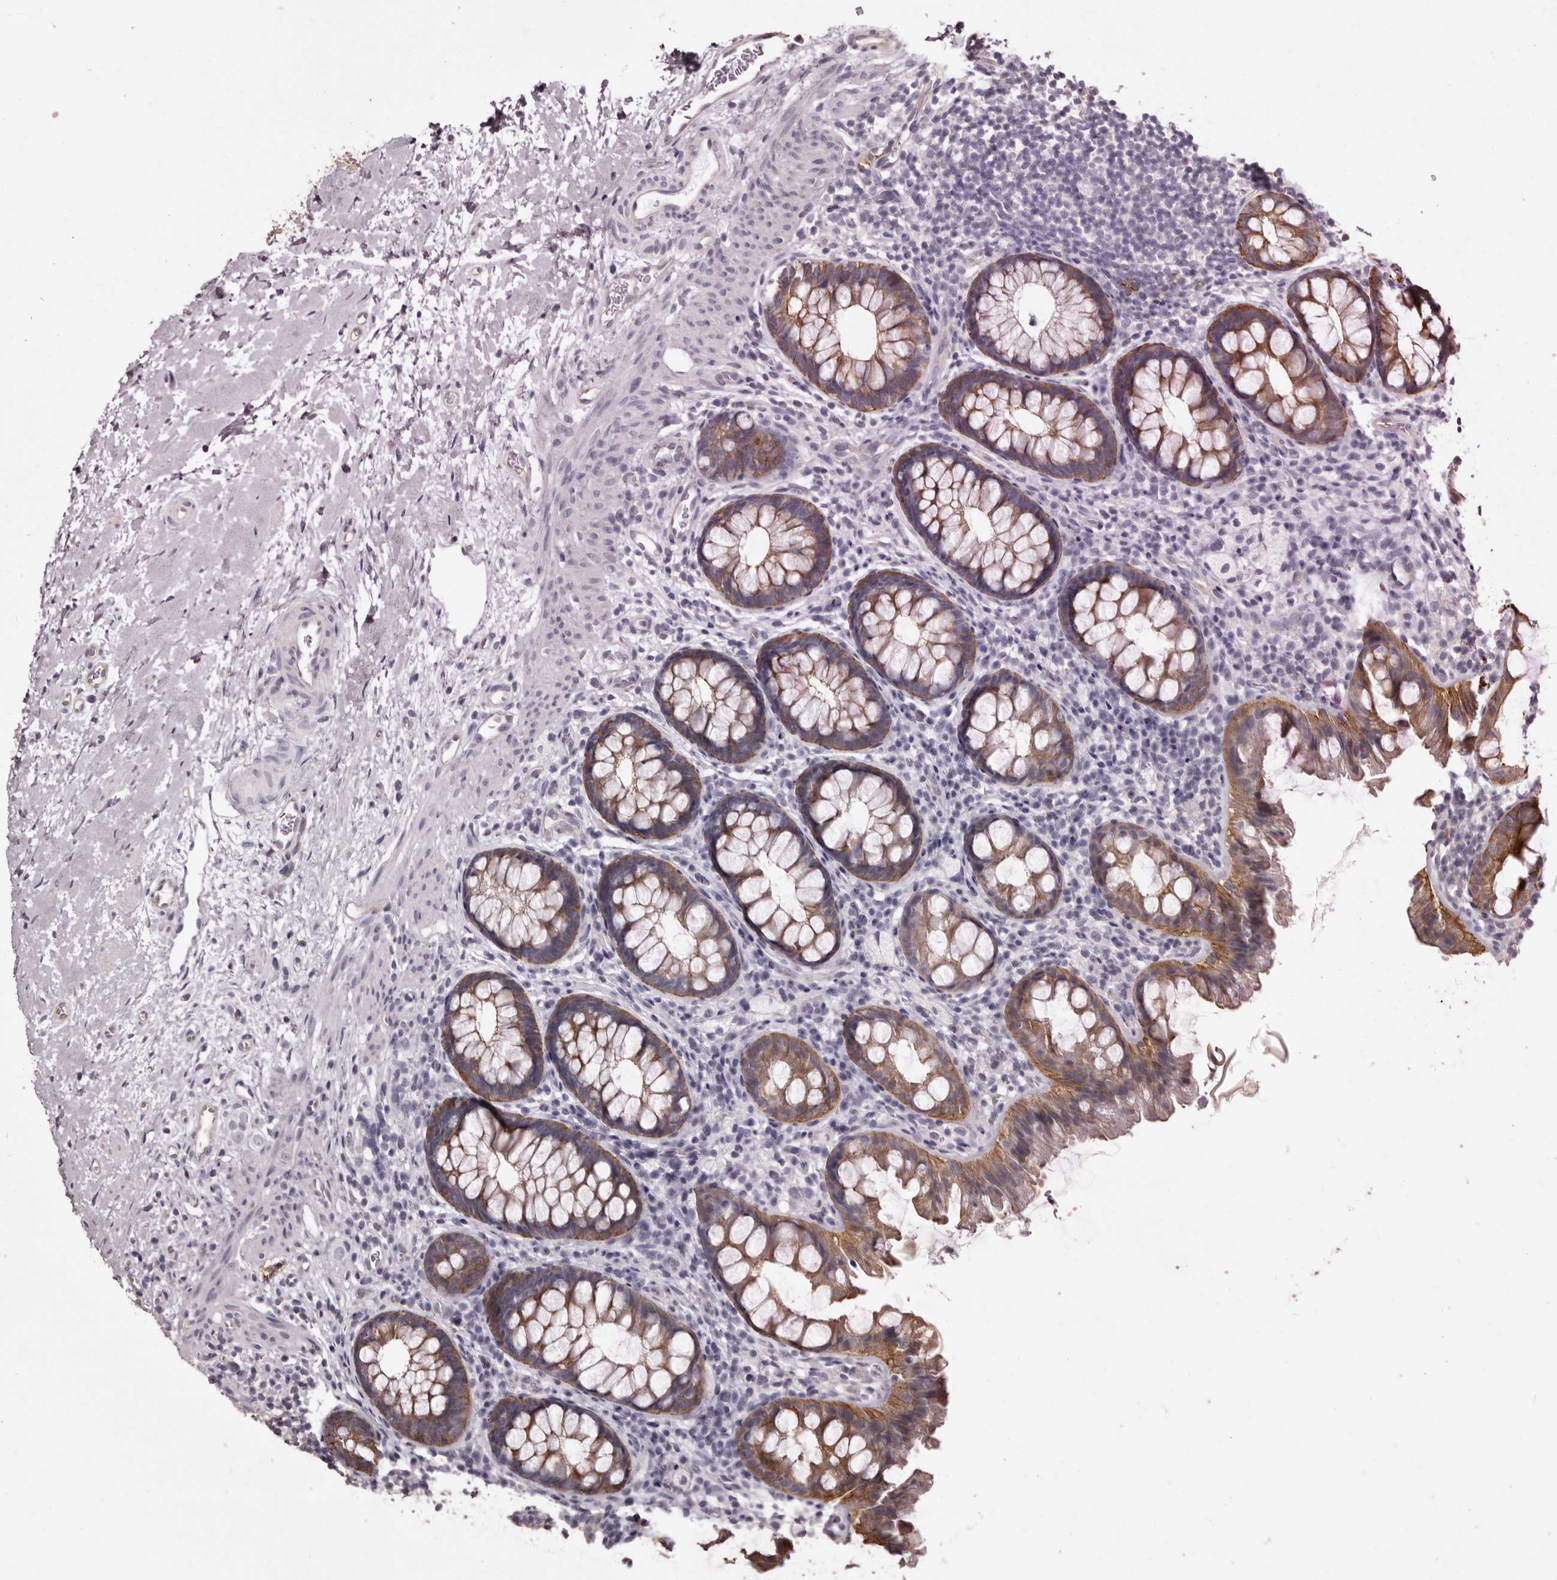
{"staining": {"intensity": "negative", "quantity": "none", "location": "none"}, "tissue": "colon", "cell_type": "Endothelial cells", "image_type": "normal", "snomed": [{"axis": "morphology", "description": "Normal tissue, NOS"}, {"axis": "topography", "description": "Colon"}], "caption": "Immunohistochemical staining of benign human colon exhibits no significant staining in endothelial cells. Brightfield microscopy of immunohistochemistry (IHC) stained with DAB (3,3'-diaminobenzidine) (brown) and hematoxylin (blue), captured at high magnification.", "gene": "LAD1", "patient": {"sex": "female", "age": 62}}